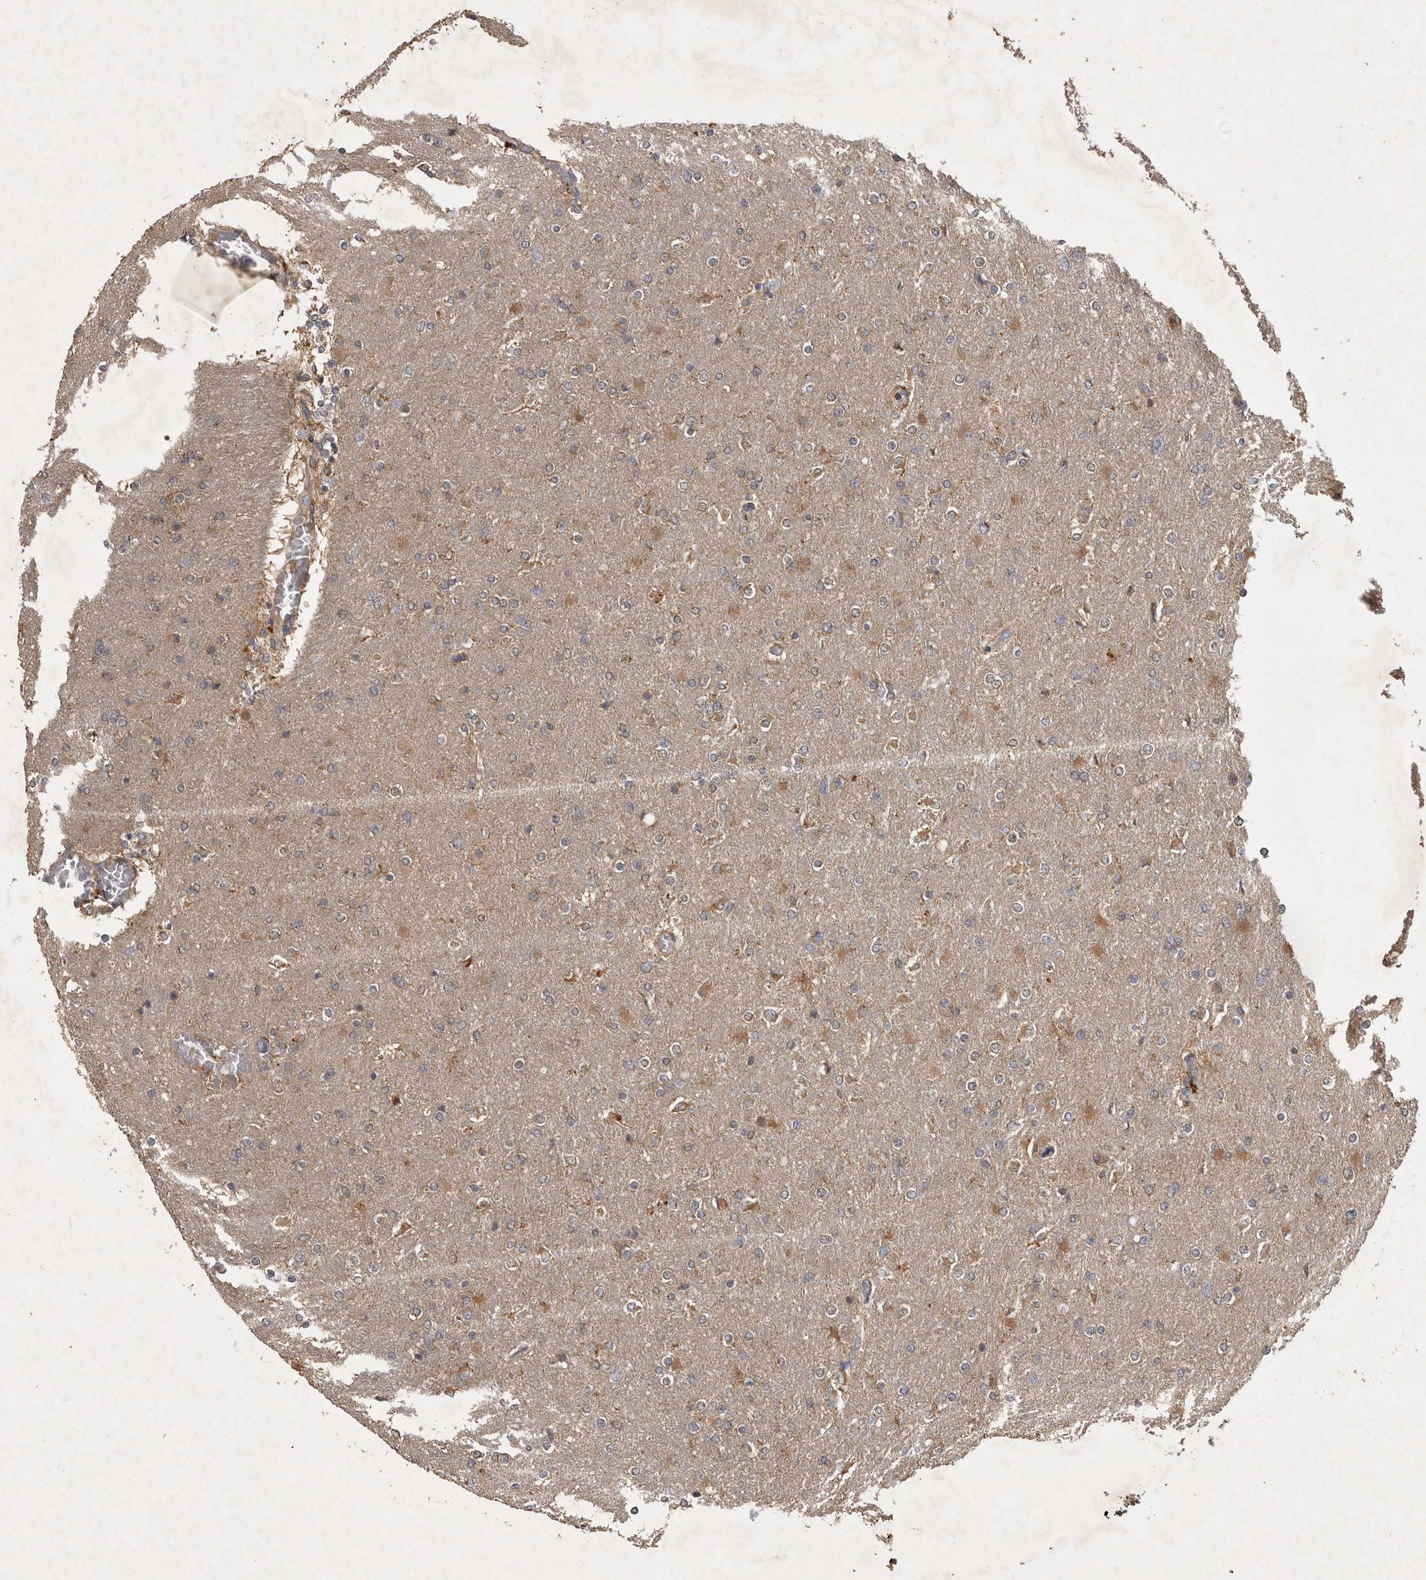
{"staining": {"intensity": "moderate", "quantity": "<25%", "location": "cytoplasmic/membranous"}, "tissue": "glioma", "cell_type": "Tumor cells", "image_type": "cancer", "snomed": [{"axis": "morphology", "description": "Glioma, malignant, High grade"}, {"axis": "topography", "description": "Cerebral cortex"}], "caption": "Protein positivity by immunohistochemistry (IHC) exhibits moderate cytoplasmic/membranous staining in approximately <25% of tumor cells in glioma.", "gene": "TRMT61B", "patient": {"sex": "female", "age": 36}}